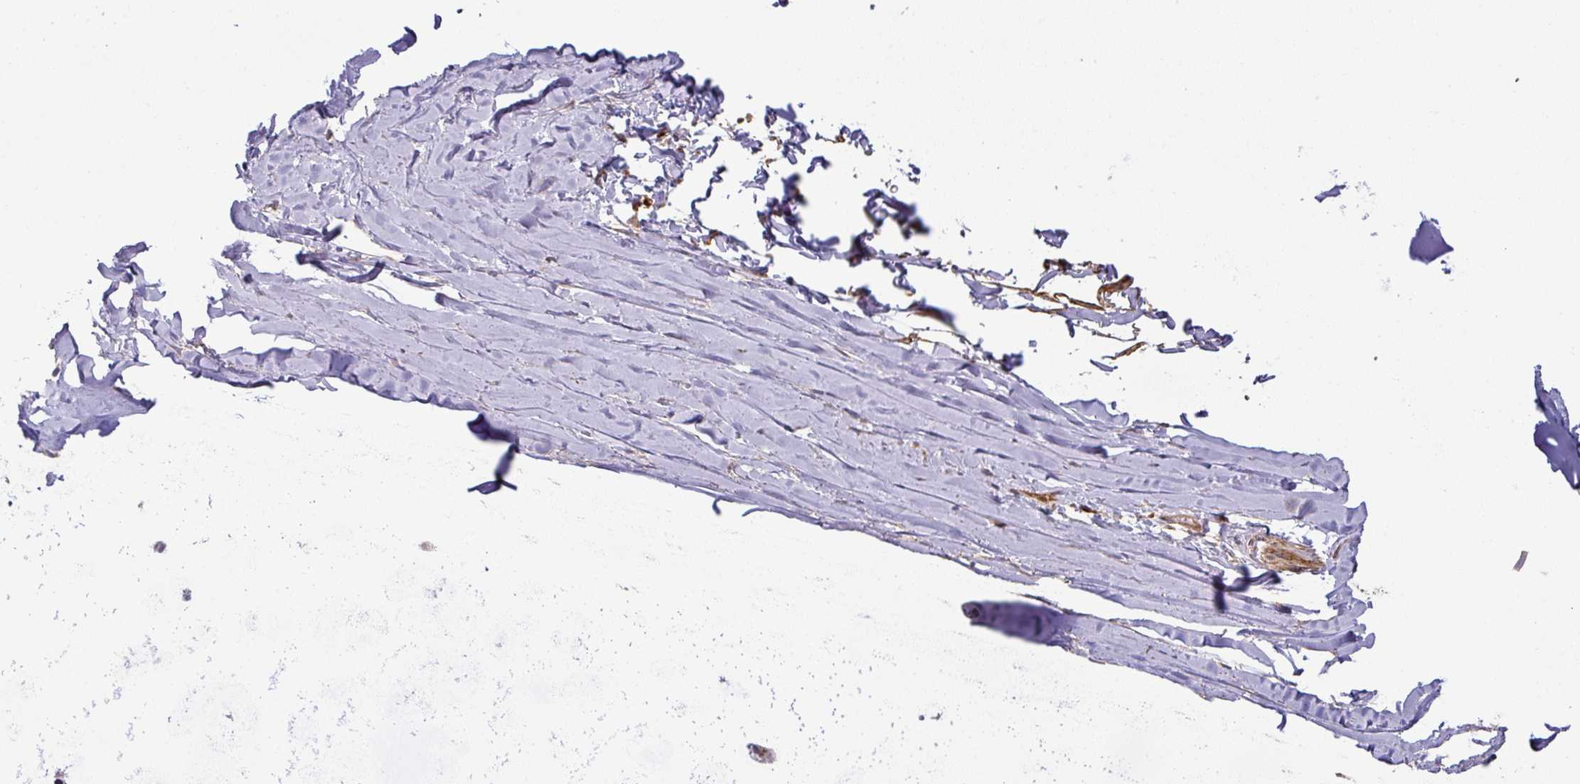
{"staining": {"intensity": "weak", "quantity": "<25%", "location": "cytoplasmic/membranous"}, "tissue": "soft tissue", "cell_type": "Chondrocytes", "image_type": "normal", "snomed": [{"axis": "morphology", "description": "Normal tissue, NOS"}, {"axis": "topography", "description": "Cartilage tissue"}, {"axis": "topography", "description": "Nasopharynx"}, {"axis": "topography", "description": "Thyroid gland"}], "caption": "This photomicrograph is of normal soft tissue stained with immunohistochemistry to label a protein in brown with the nuclei are counter-stained blue. There is no staining in chondrocytes. (DAB (3,3'-diaminobenzidine) IHC visualized using brightfield microscopy, high magnification).", "gene": "CASP2", "patient": {"sex": "male", "age": 63}}